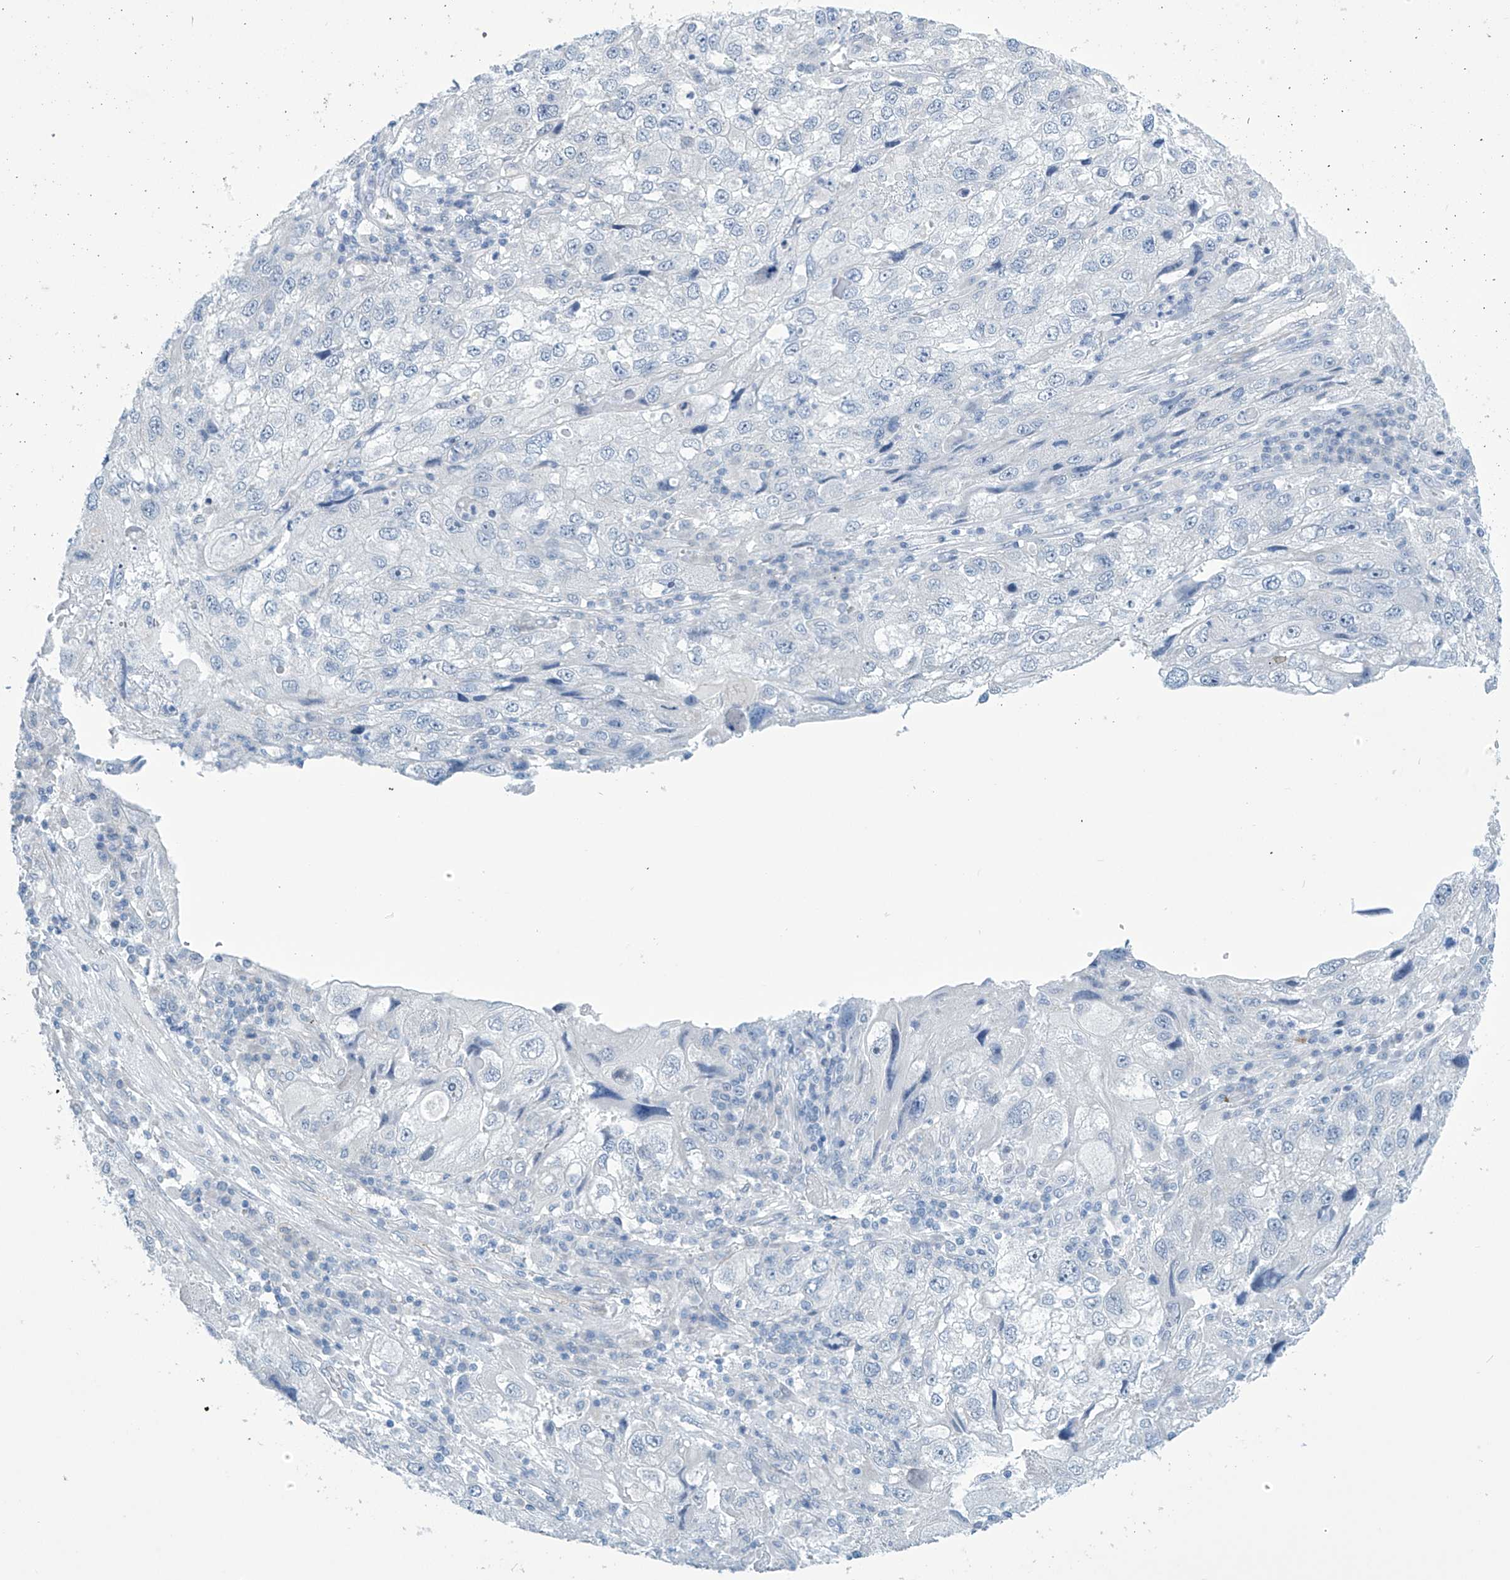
{"staining": {"intensity": "negative", "quantity": "none", "location": "none"}, "tissue": "endometrial cancer", "cell_type": "Tumor cells", "image_type": "cancer", "snomed": [{"axis": "morphology", "description": "Adenocarcinoma, NOS"}, {"axis": "topography", "description": "Endometrium"}], "caption": "The histopathology image reveals no significant staining in tumor cells of adenocarcinoma (endometrial).", "gene": "SLC35A5", "patient": {"sex": "female", "age": 49}}